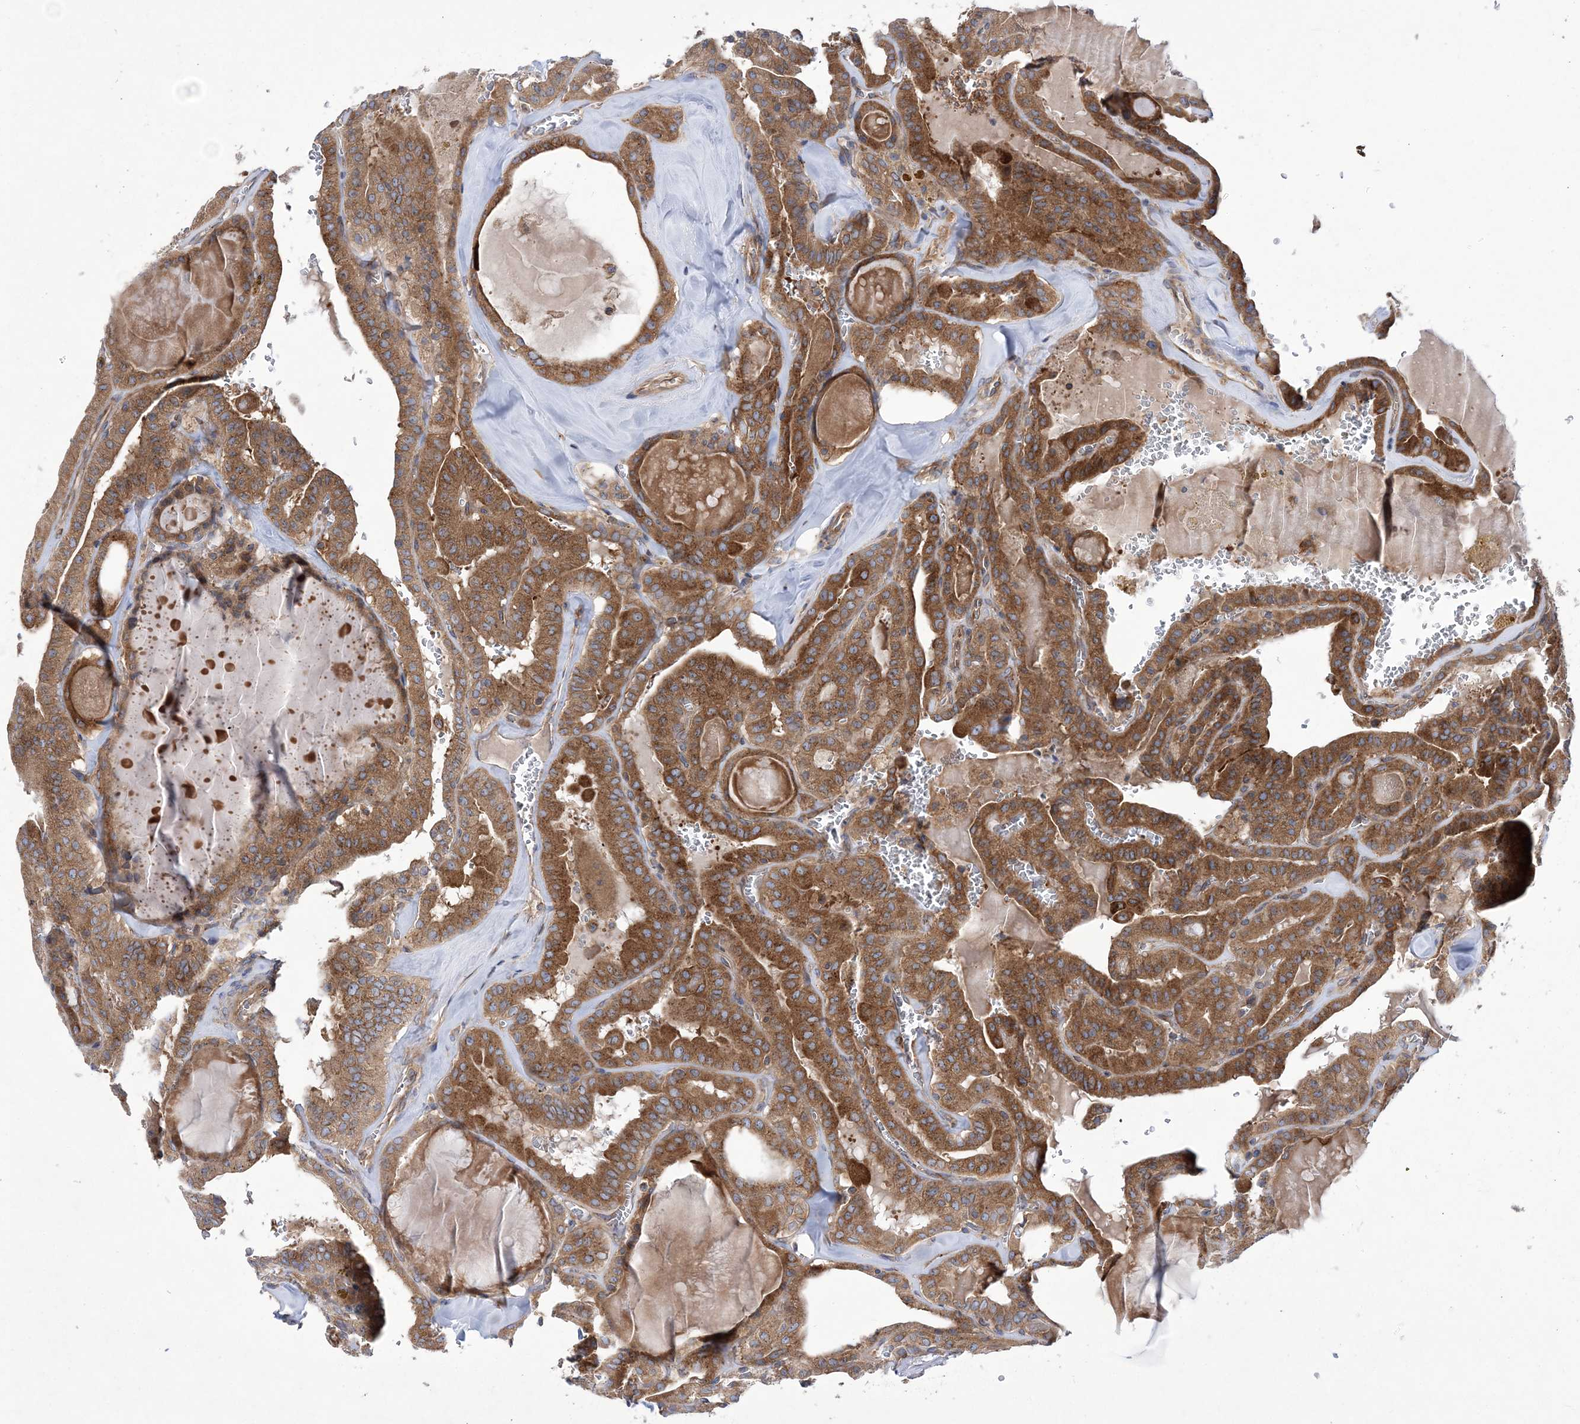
{"staining": {"intensity": "moderate", "quantity": ">75%", "location": "cytoplasmic/membranous"}, "tissue": "thyroid cancer", "cell_type": "Tumor cells", "image_type": "cancer", "snomed": [{"axis": "morphology", "description": "Papillary adenocarcinoma, NOS"}, {"axis": "topography", "description": "Thyroid gland"}], "caption": "Thyroid cancer stained for a protein reveals moderate cytoplasmic/membranous positivity in tumor cells. Ihc stains the protein of interest in brown and the nuclei are stained blue.", "gene": "COPB2", "patient": {"sex": "male", "age": 52}}